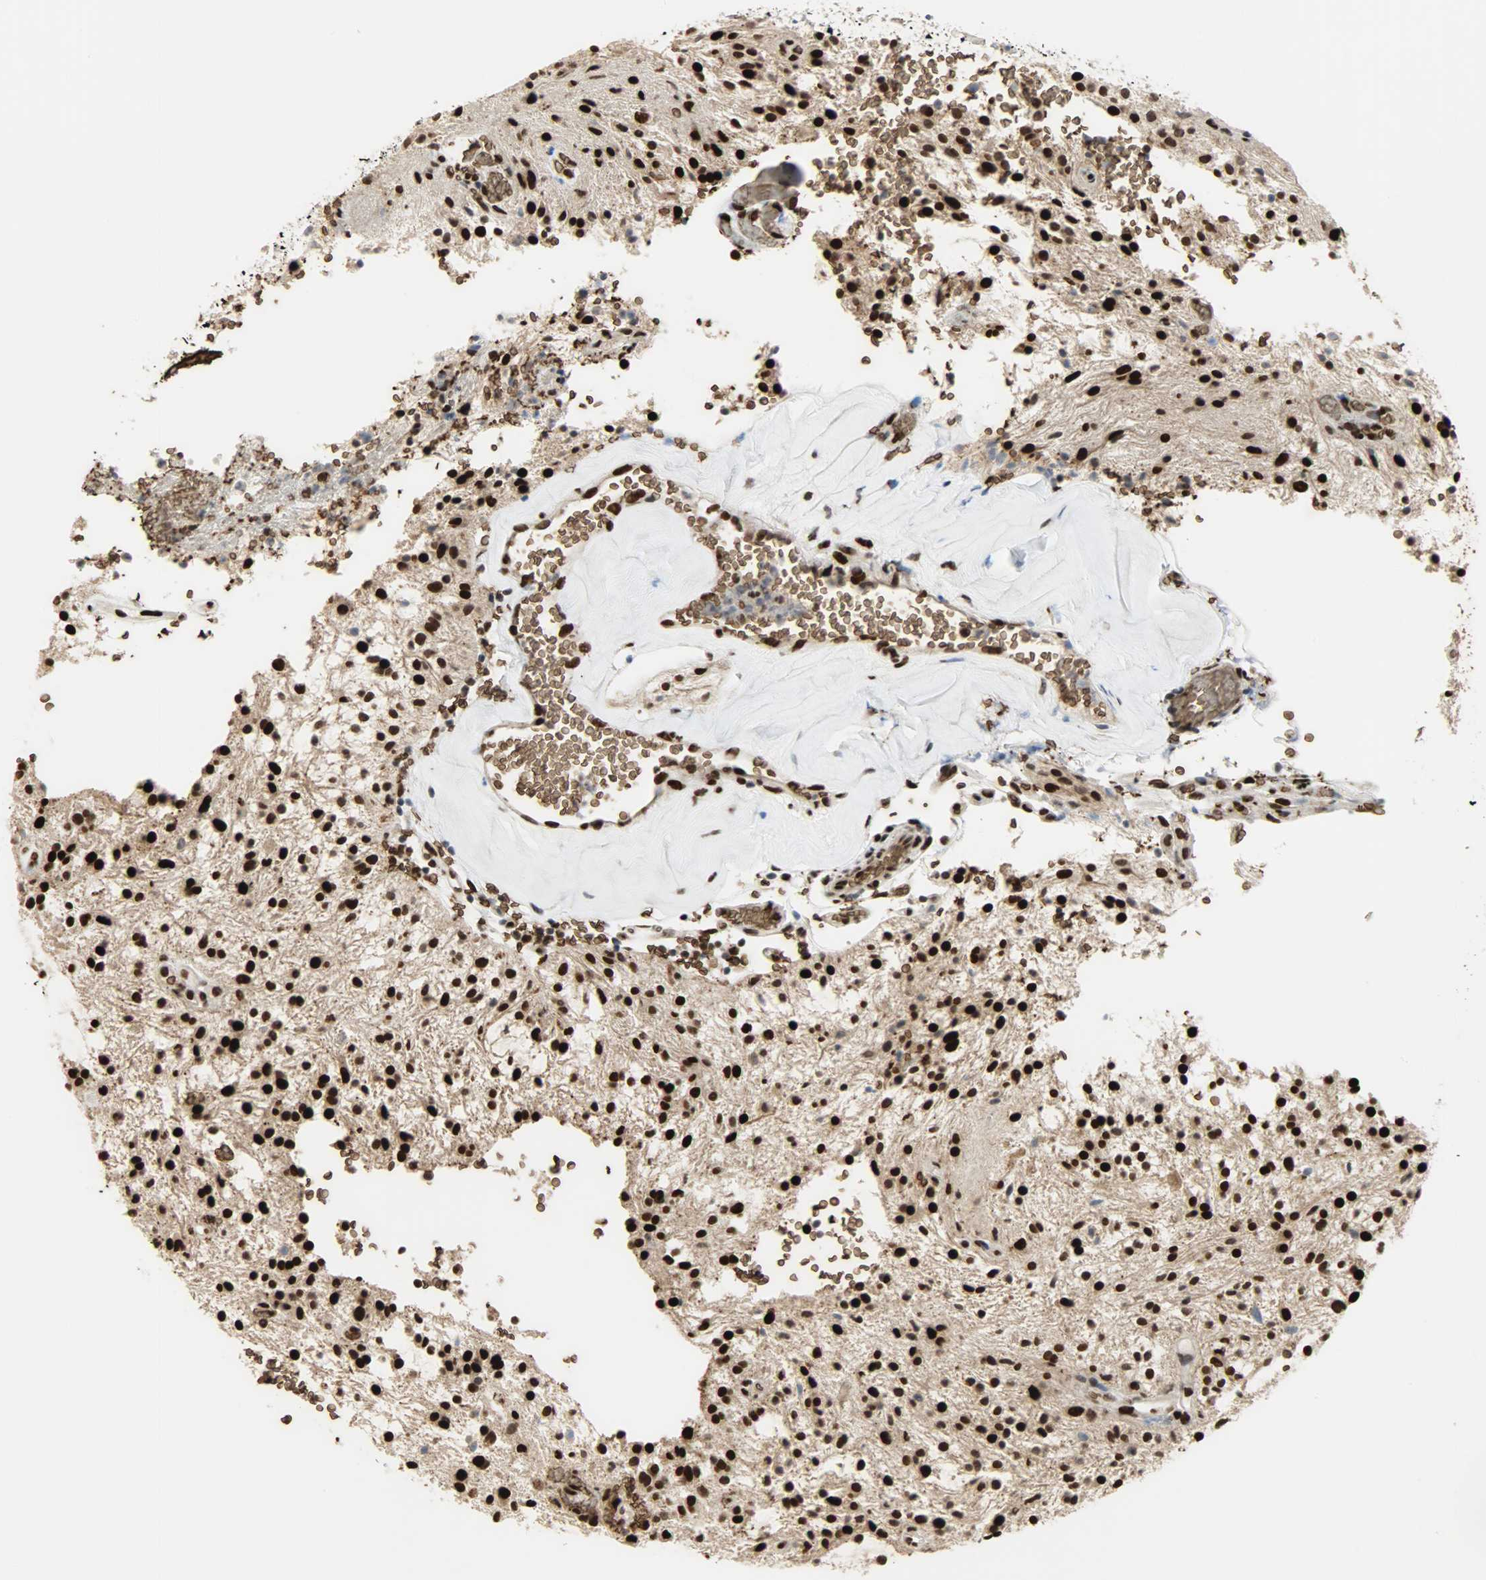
{"staining": {"intensity": "strong", "quantity": ">75%", "location": "cytoplasmic/membranous,nuclear"}, "tissue": "glioma", "cell_type": "Tumor cells", "image_type": "cancer", "snomed": [{"axis": "morphology", "description": "Glioma, malignant, NOS"}, {"axis": "topography", "description": "Cerebellum"}], "caption": "Brown immunohistochemical staining in glioma displays strong cytoplasmic/membranous and nuclear positivity in approximately >75% of tumor cells. The staining is performed using DAB (3,3'-diaminobenzidine) brown chromogen to label protein expression. The nuclei are counter-stained blue using hematoxylin.", "gene": "SNAI1", "patient": {"sex": "female", "age": 10}}